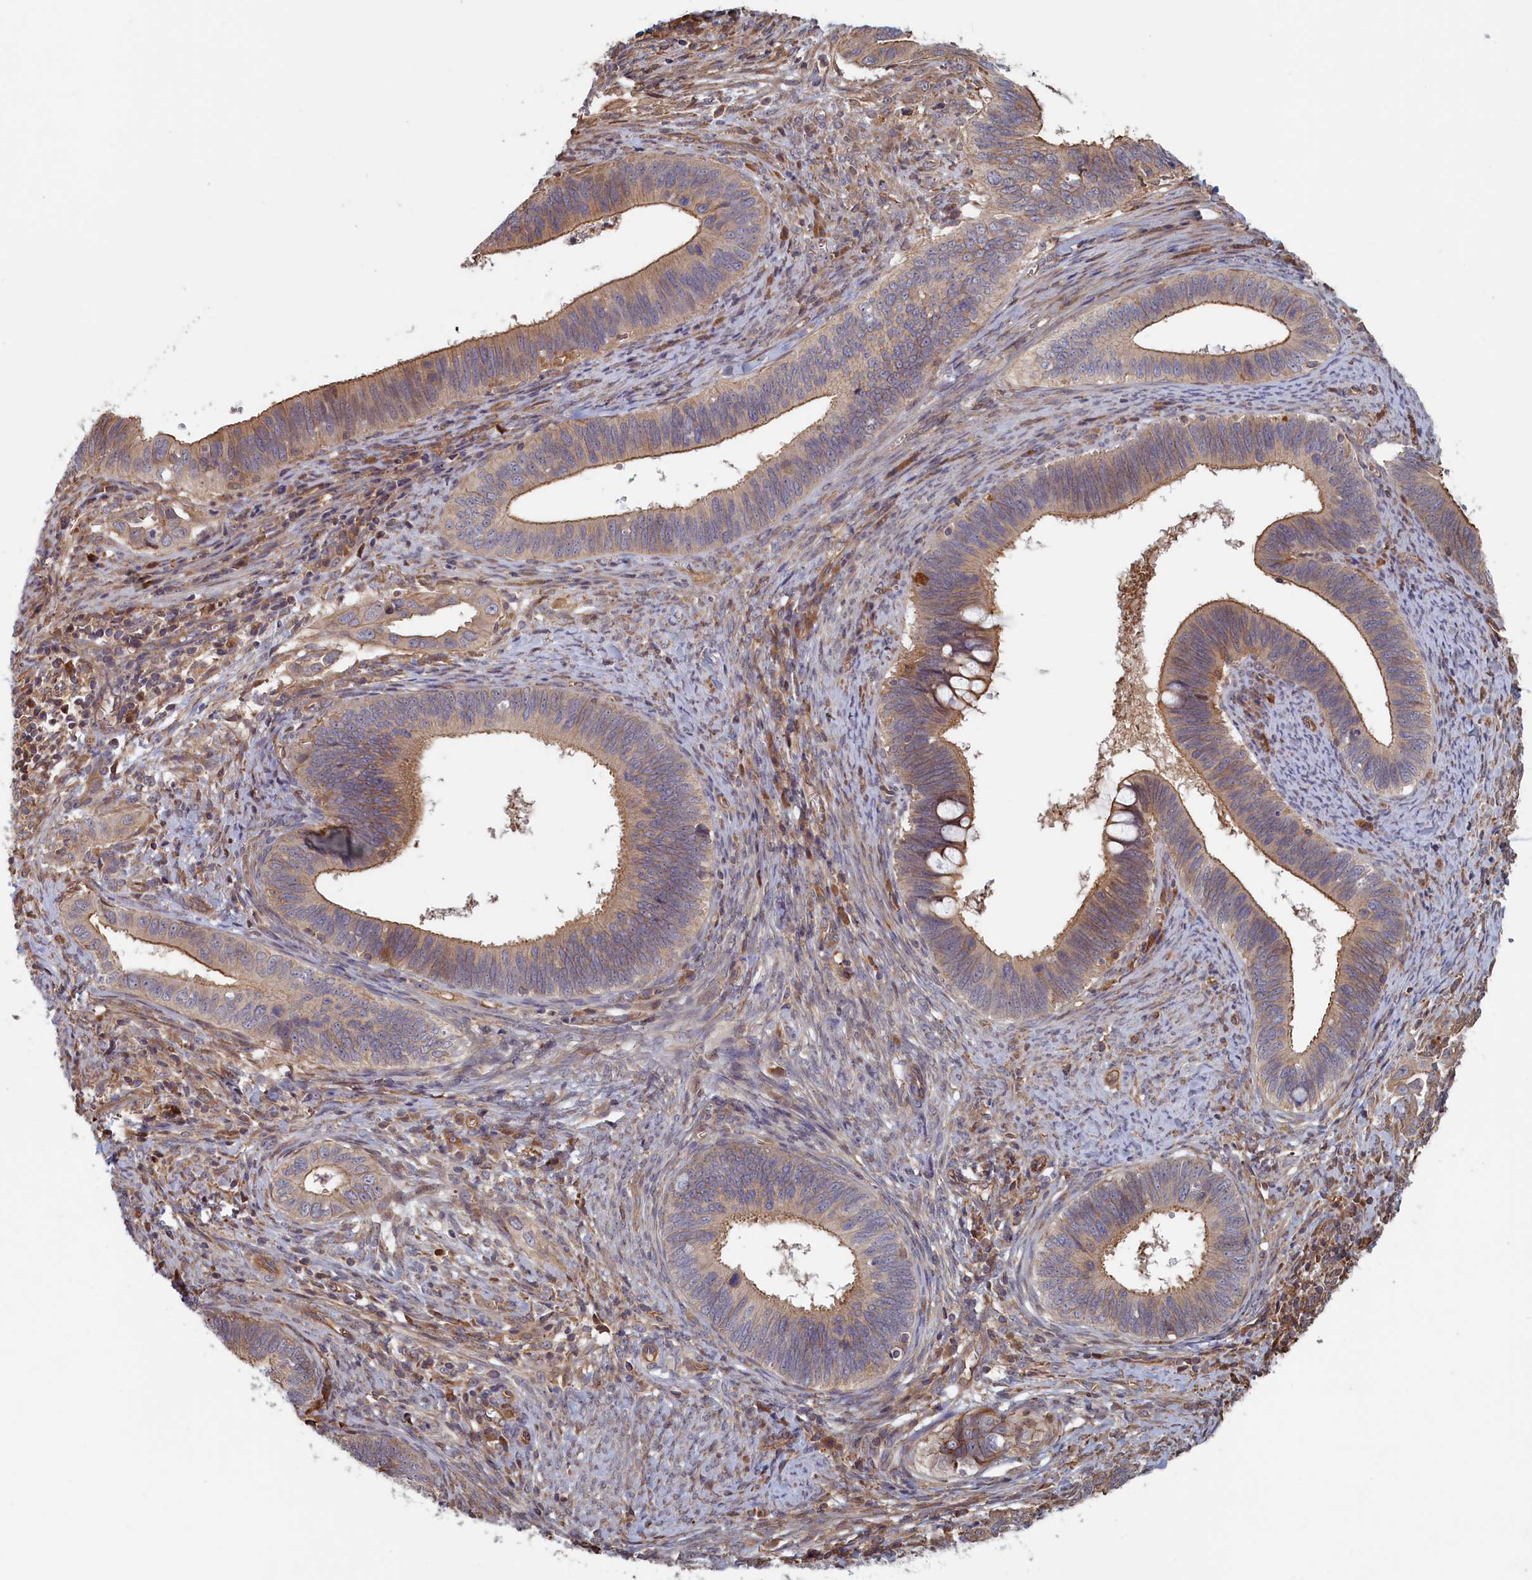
{"staining": {"intensity": "moderate", "quantity": ">75%", "location": "cytoplasmic/membranous"}, "tissue": "cervical cancer", "cell_type": "Tumor cells", "image_type": "cancer", "snomed": [{"axis": "morphology", "description": "Adenocarcinoma, NOS"}, {"axis": "topography", "description": "Cervix"}], "caption": "Moderate cytoplasmic/membranous protein positivity is identified in approximately >75% of tumor cells in cervical cancer. The staining is performed using DAB (3,3'-diaminobenzidine) brown chromogen to label protein expression. The nuclei are counter-stained blue using hematoxylin.", "gene": "RILPL1", "patient": {"sex": "female", "age": 42}}